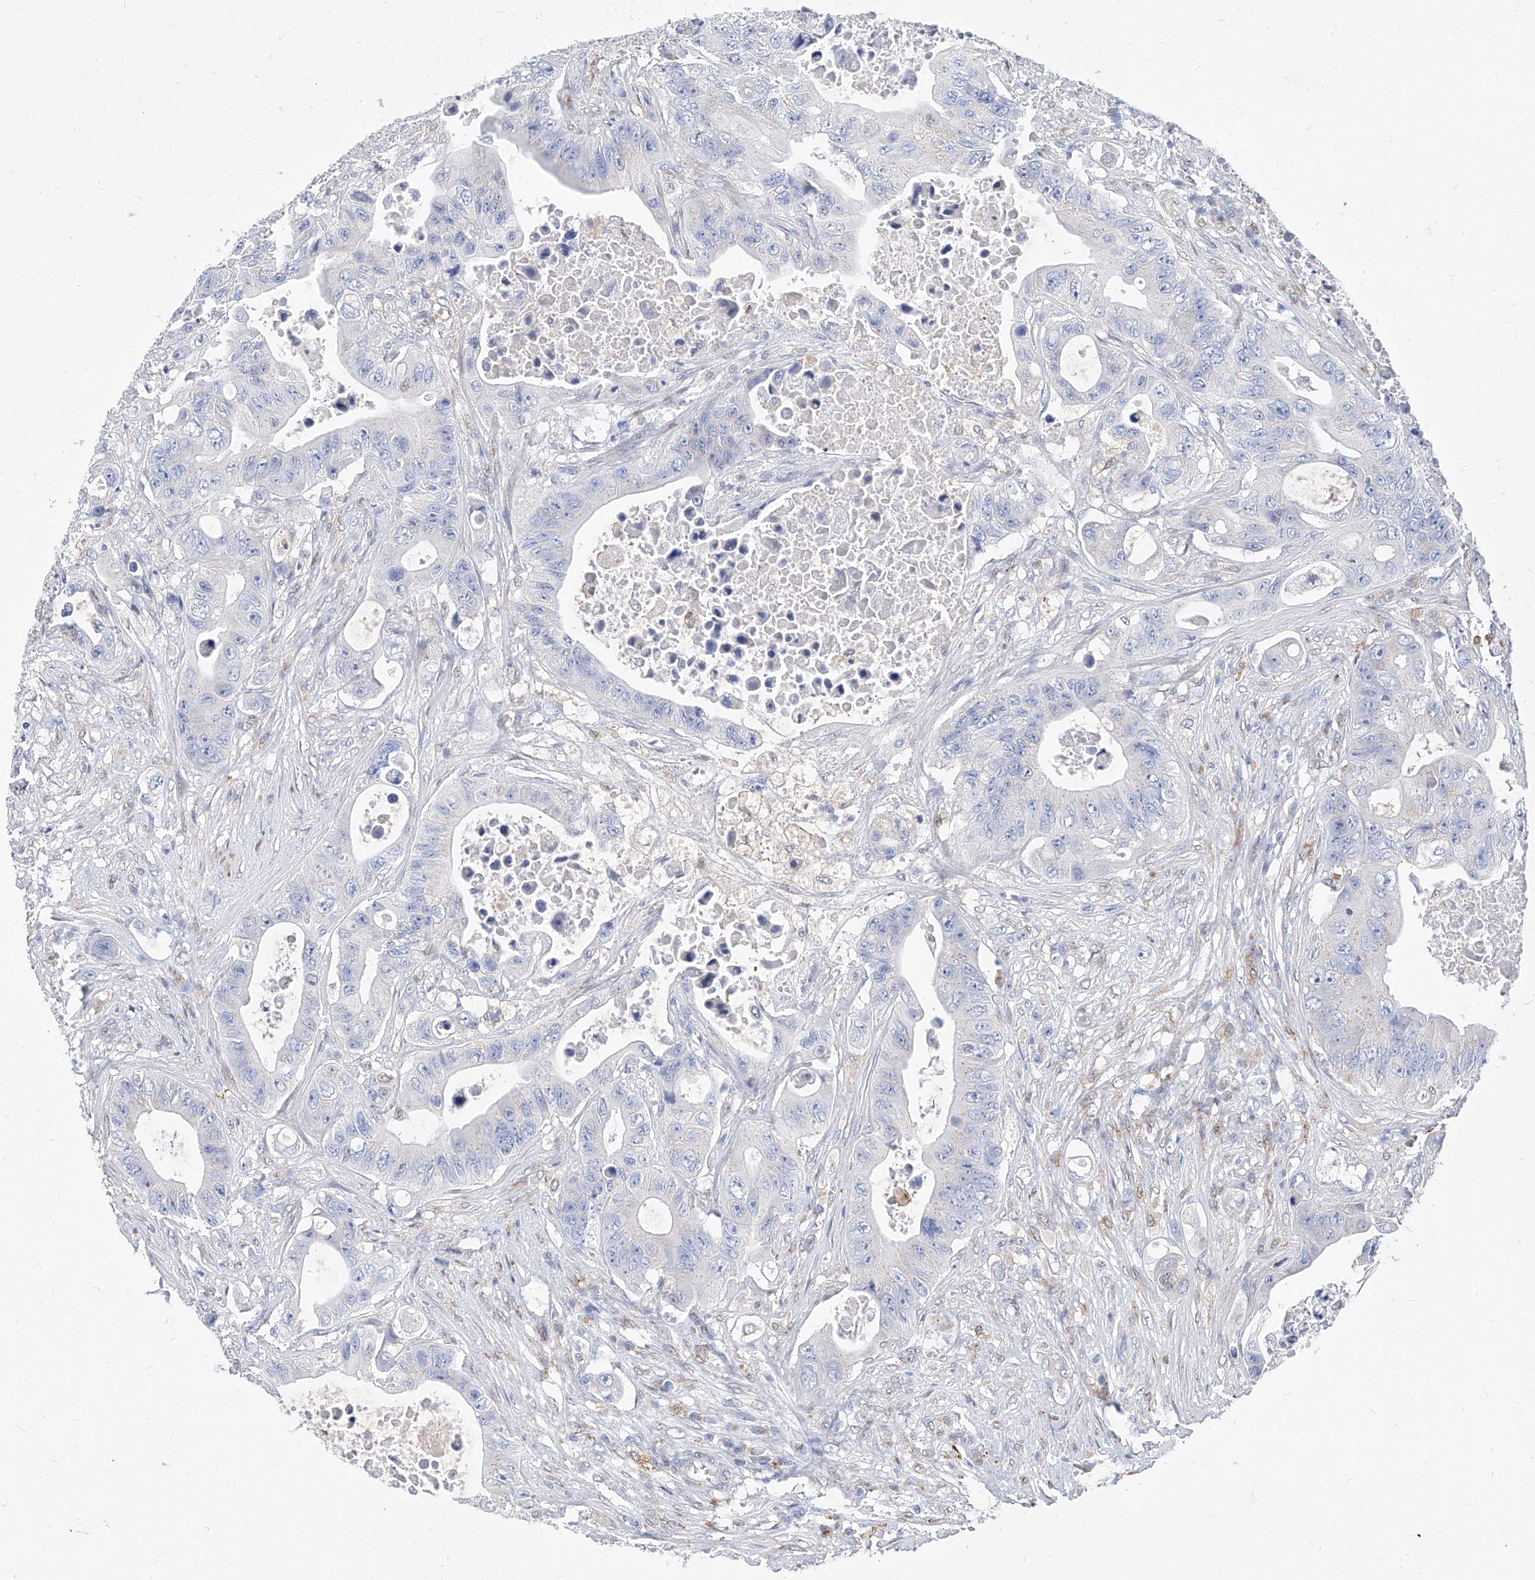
{"staining": {"intensity": "negative", "quantity": "none", "location": "none"}, "tissue": "colorectal cancer", "cell_type": "Tumor cells", "image_type": "cancer", "snomed": [{"axis": "morphology", "description": "Adenocarcinoma, NOS"}, {"axis": "topography", "description": "Colon"}], "caption": "There is no significant positivity in tumor cells of colorectal cancer.", "gene": "MX2", "patient": {"sex": "female", "age": 46}}